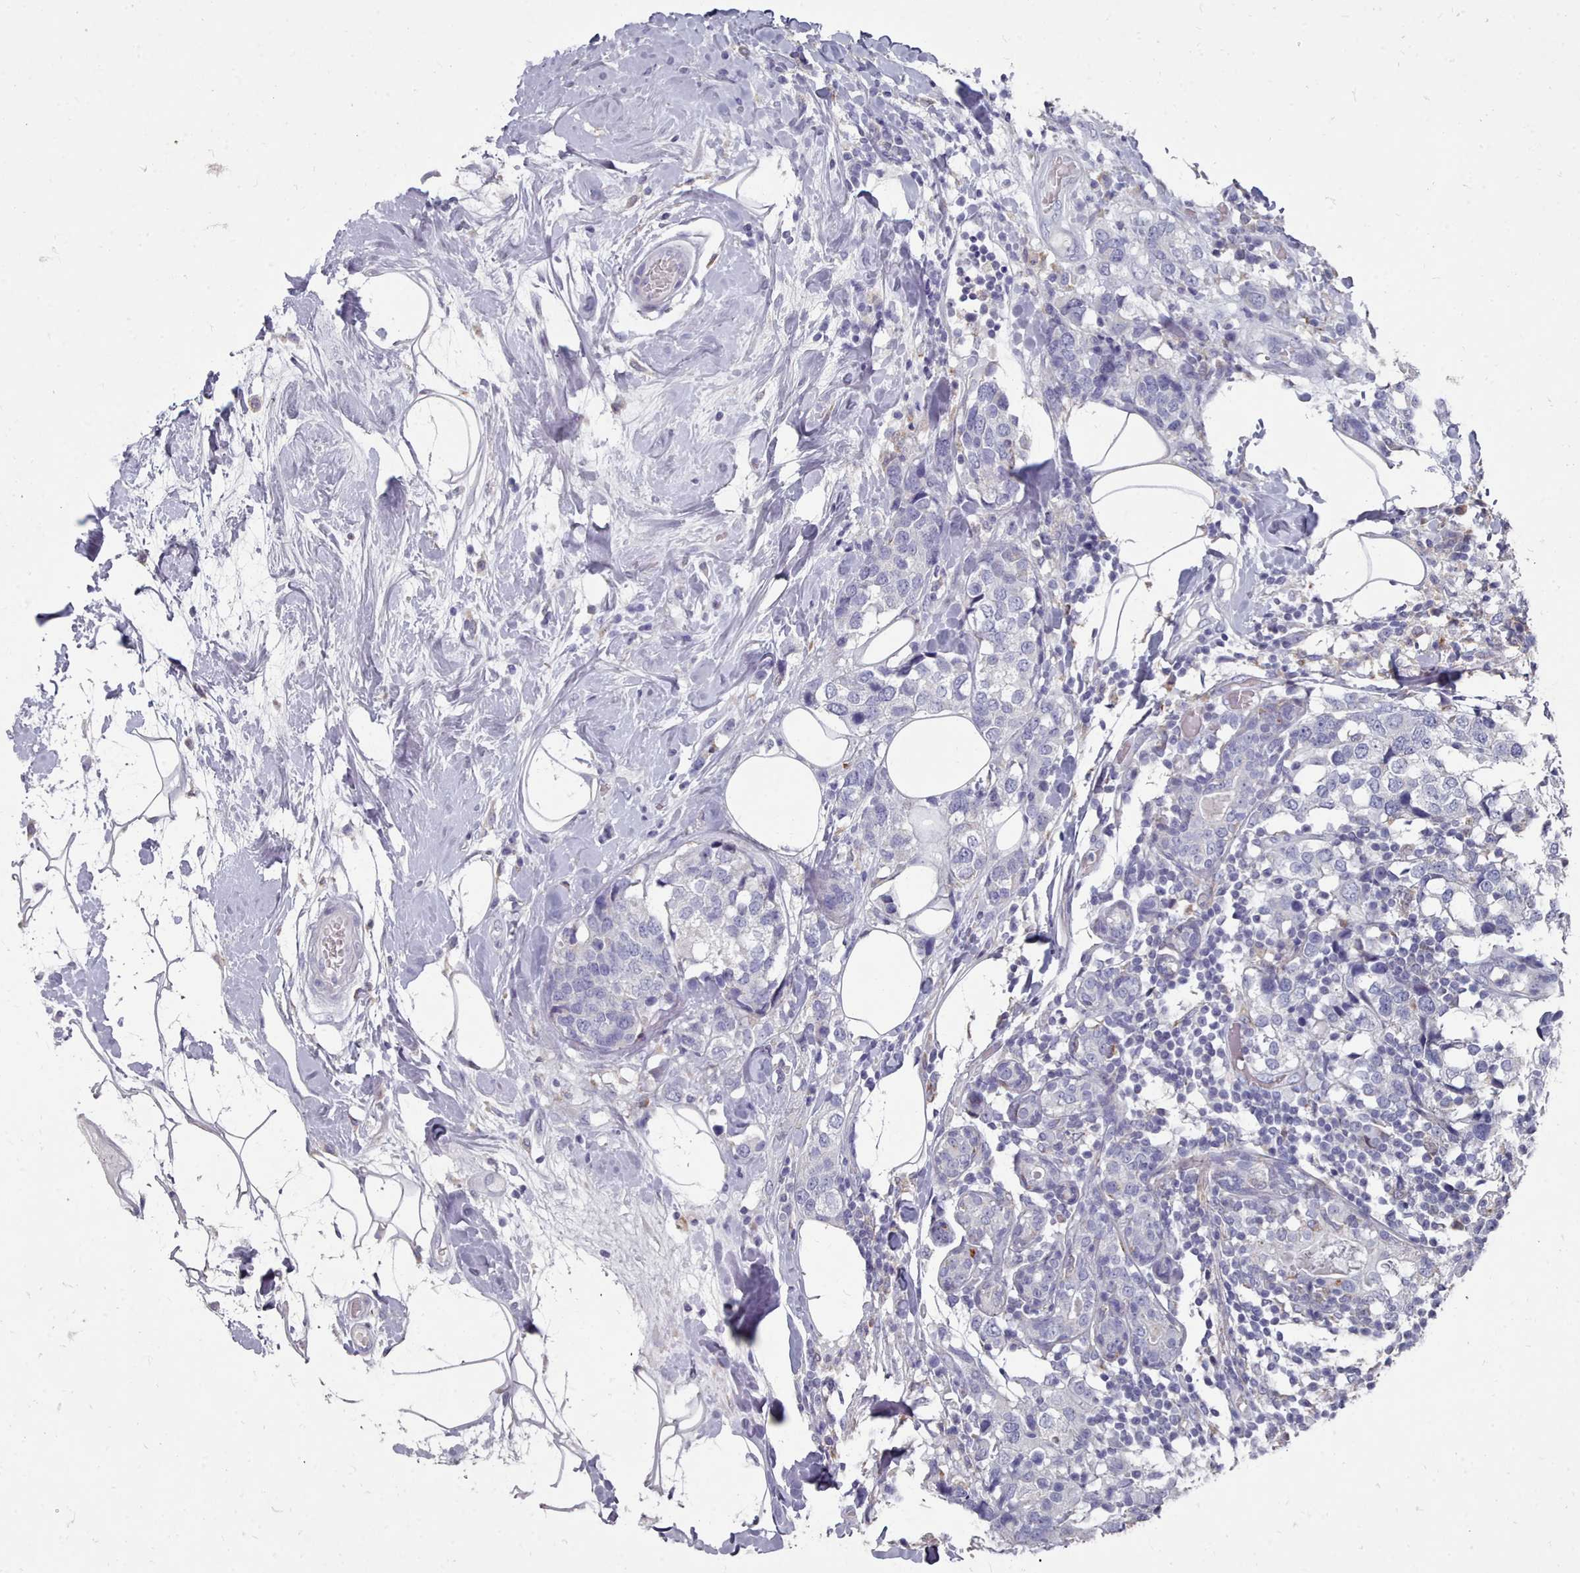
{"staining": {"intensity": "negative", "quantity": "none", "location": "none"}, "tissue": "breast cancer", "cell_type": "Tumor cells", "image_type": "cancer", "snomed": [{"axis": "morphology", "description": "Lobular carcinoma"}, {"axis": "topography", "description": "Breast"}], "caption": "Immunohistochemistry image of breast cancer (lobular carcinoma) stained for a protein (brown), which demonstrates no staining in tumor cells.", "gene": "OTULINL", "patient": {"sex": "female", "age": 59}}